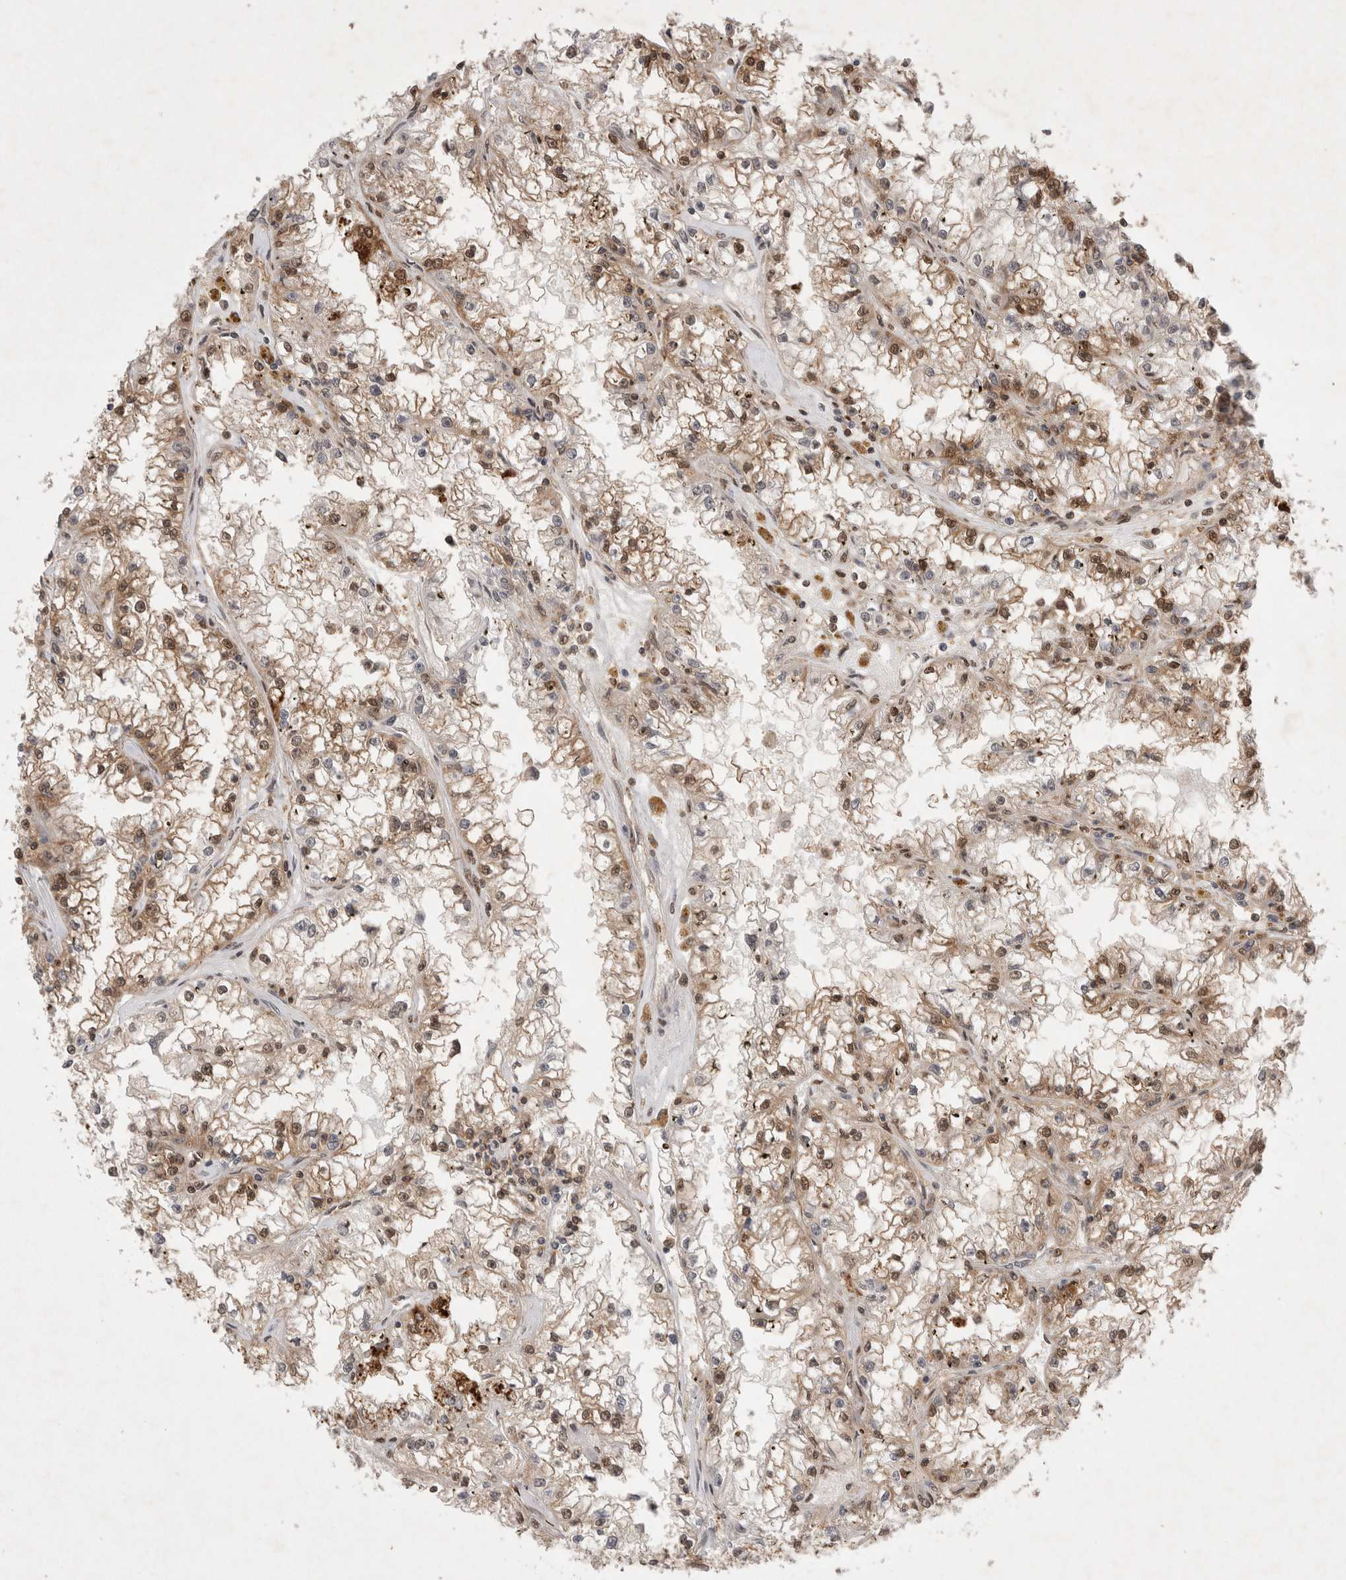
{"staining": {"intensity": "moderate", "quantity": "25%-75%", "location": "cytoplasmic/membranous,nuclear"}, "tissue": "renal cancer", "cell_type": "Tumor cells", "image_type": "cancer", "snomed": [{"axis": "morphology", "description": "Adenocarcinoma, NOS"}, {"axis": "topography", "description": "Kidney"}], "caption": "About 25%-75% of tumor cells in human renal cancer (adenocarcinoma) show moderate cytoplasmic/membranous and nuclear protein expression as visualized by brown immunohistochemical staining.", "gene": "WIPF2", "patient": {"sex": "male", "age": 56}}